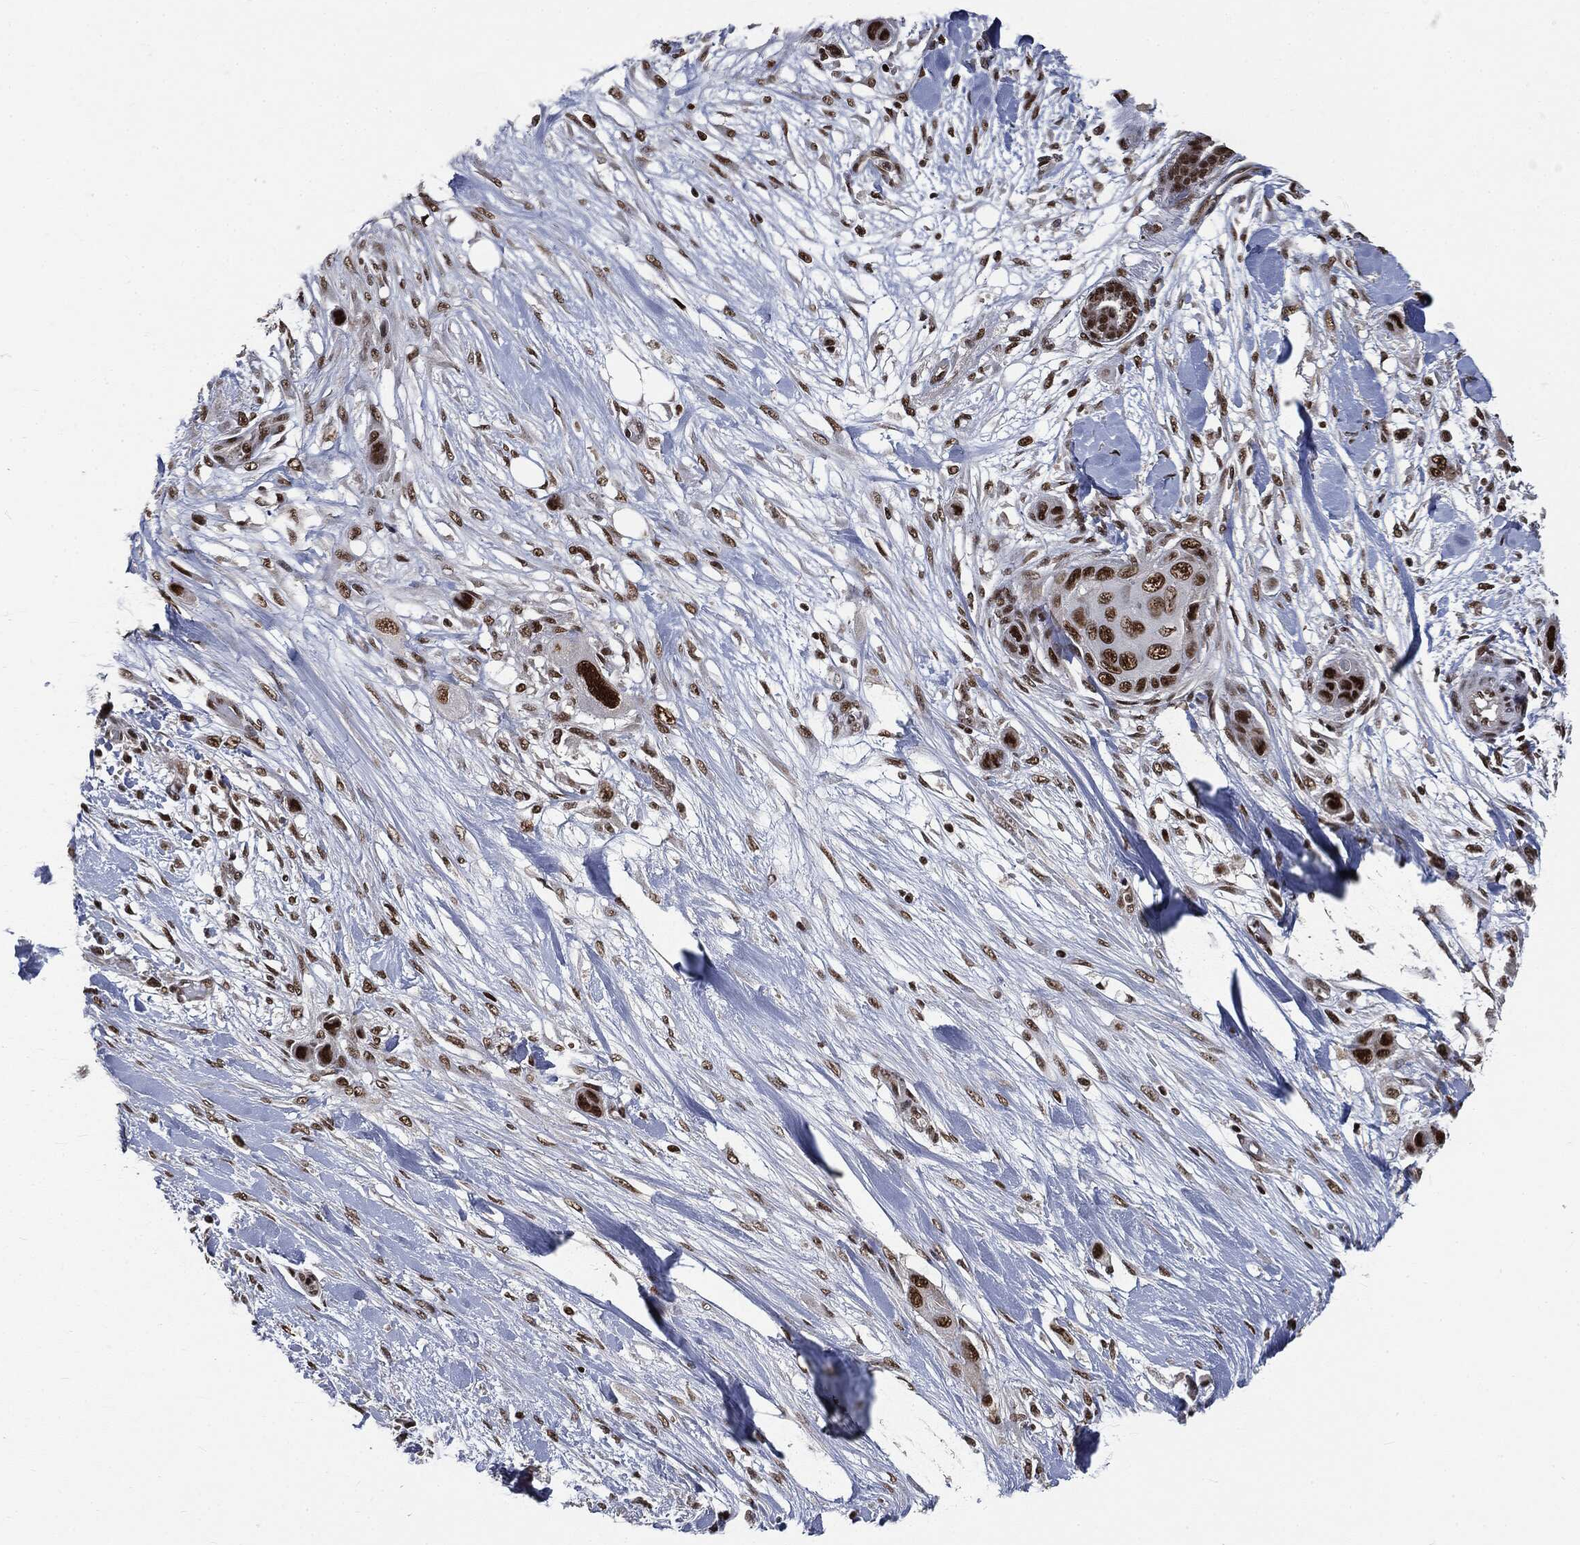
{"staining": {"intensity": "strong", "quantity": ">75%", "location": "nuclear"}, "tissue": "skin cancer", "cell_type": "Tumor cells", "image_type": "cancer", "snomed": [{"axis": "morphology", "description": "Squamous cell carcinoma, NOS"}, {"axis": "topography", "description": "Skin"}], "caption": "Approximately >75% of tumor cells in human squamous cell carcinoma (skin) show strong nuclear protein positivity as visualized by brown immunohistochemical staining.", "gene": "DPH2", "patient": {"sex": "male", "age": 79}}